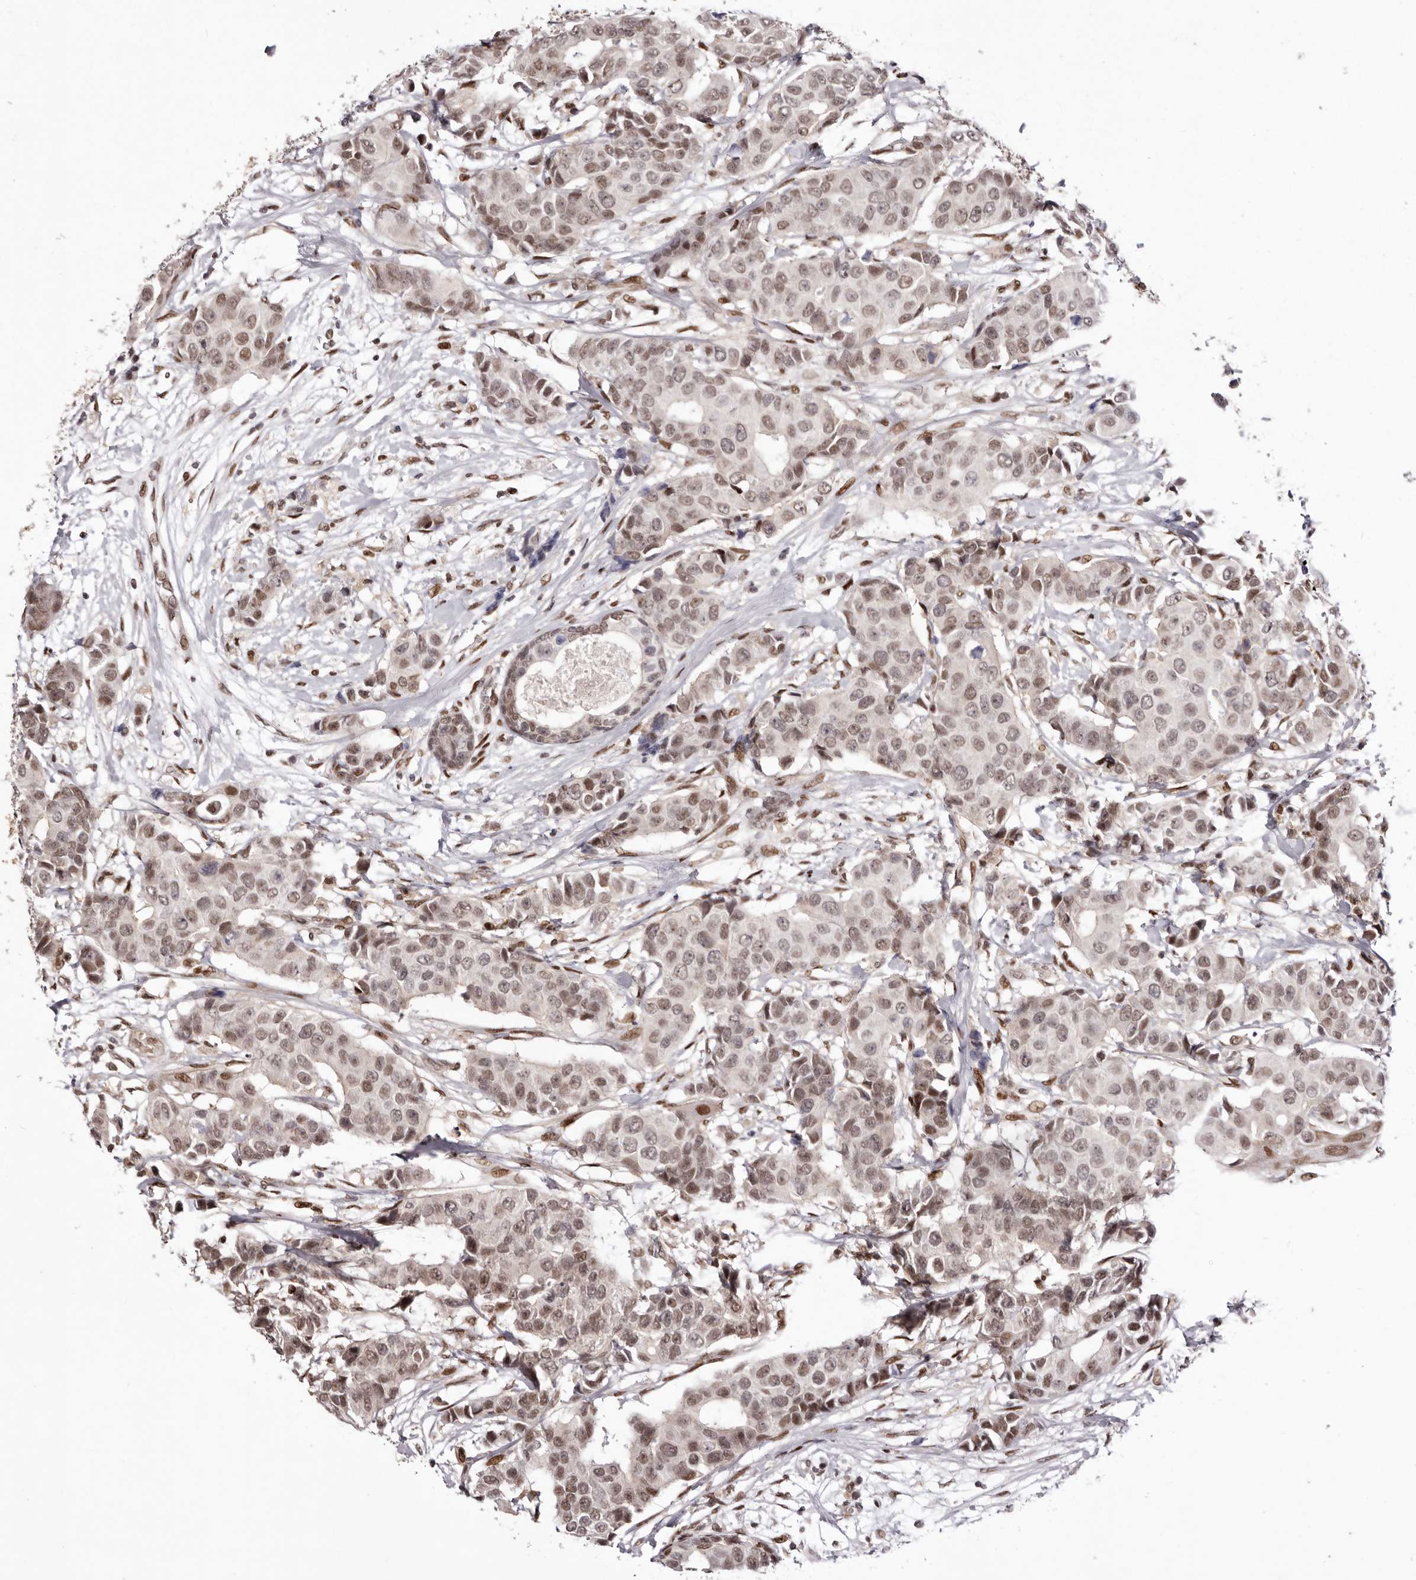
{"staining": {"intensity": "moderate", "quantity": ">75%", "location": "nuclear"}, "tissue": "breast cancer", "cell_type": "Tumor cells", "image_type": "cancer", "snomed": [{"axis": "morphology", "description": "Normal tissue, NOS"}, {"axis": "morphology", "description": "Duct carcinoma"}, {"axis": "topography", "description": "Breast"}], "caption": "Human breast cancer stained for a protein (brown) shows moderate nuclear positive staining in about >75% of tumor cells.", "gene": "FBXO5", "patient": {"sex": "female", "age": 39}}